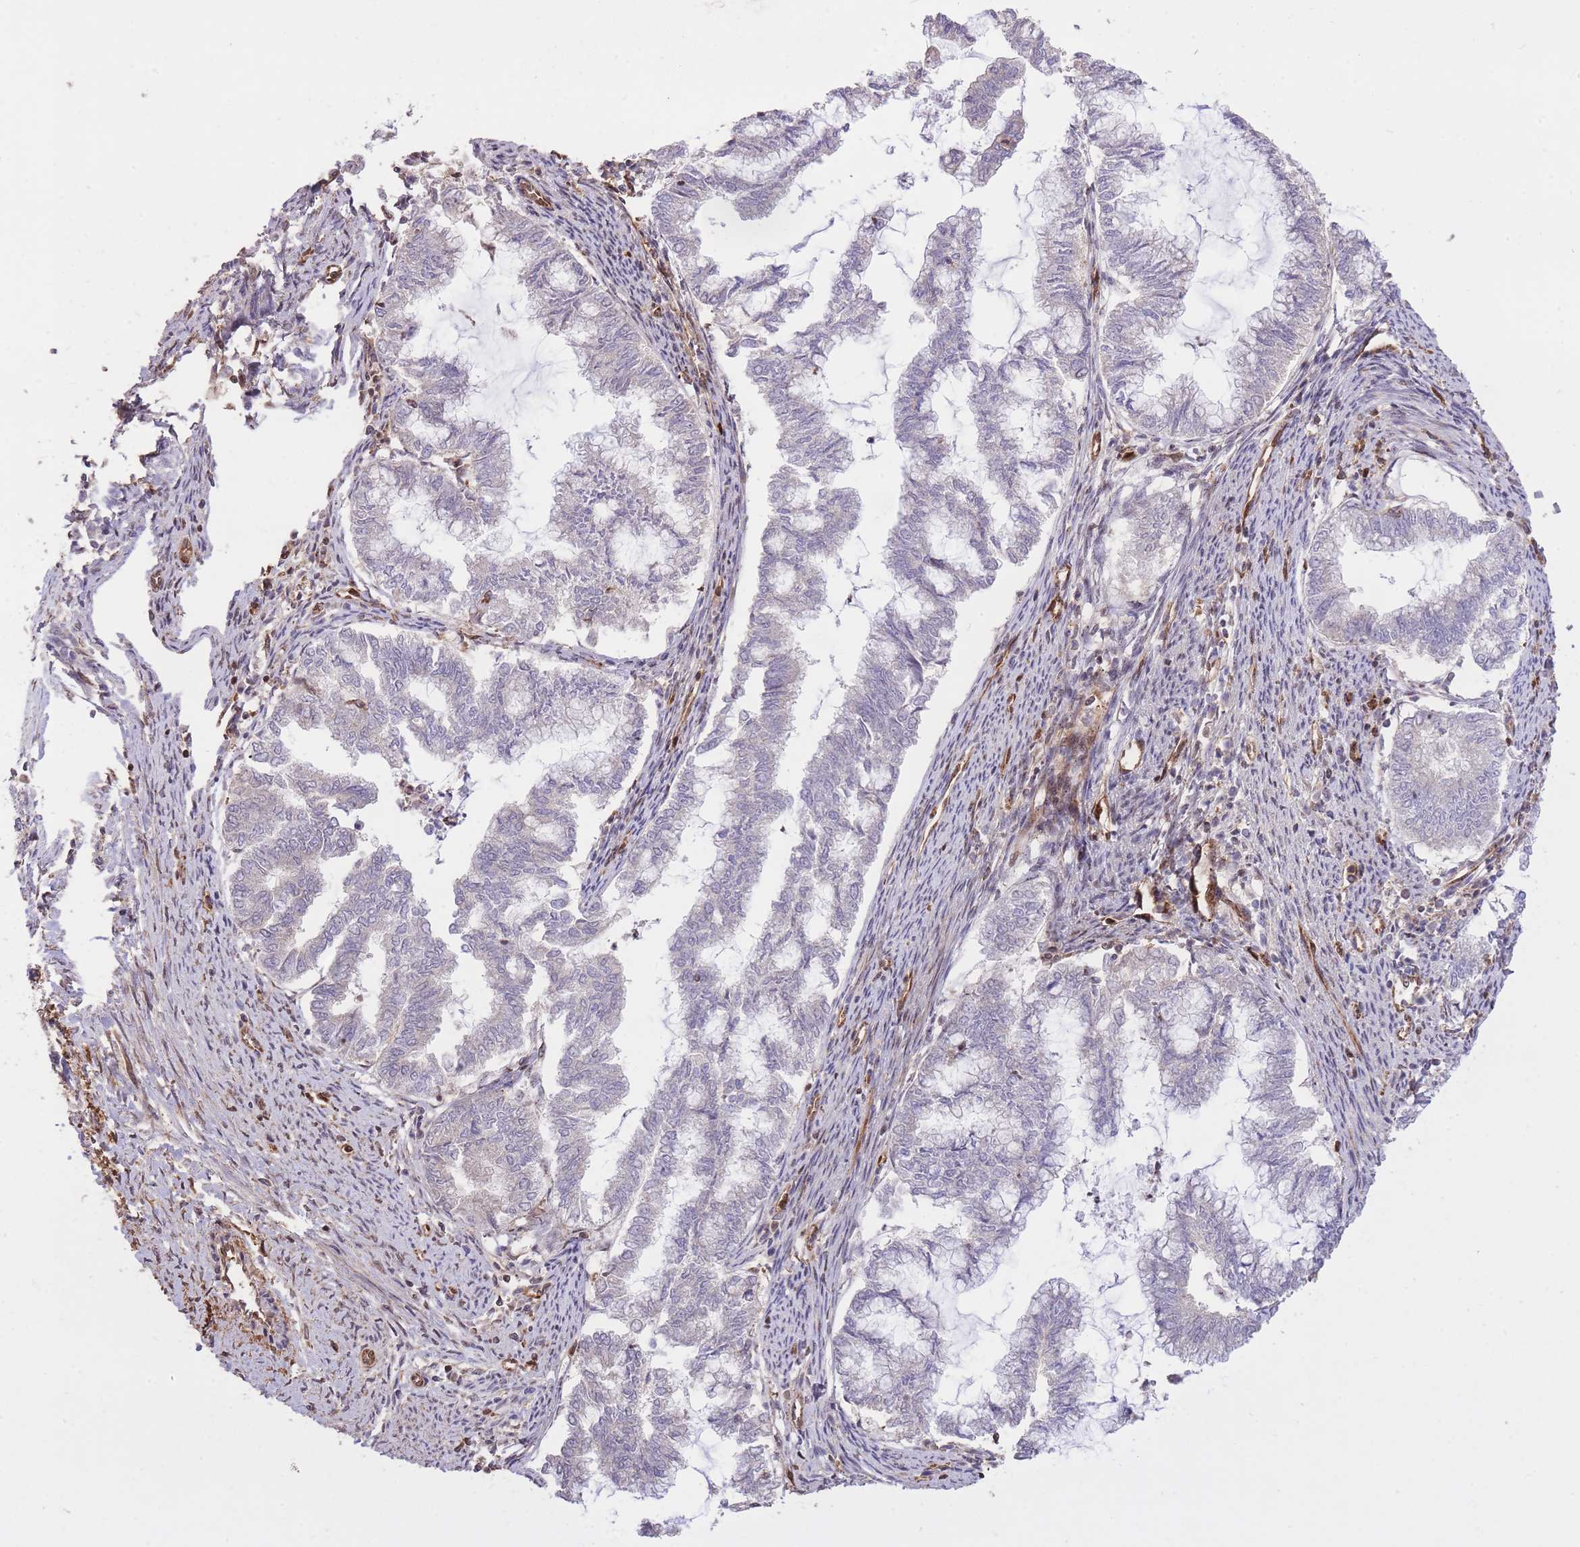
{"staining": {"intensity": "negative", "quantity": "none", "location": "none"}, "tissue": "endometrial cancer", "cell_type": "Tumor cells", "image_type": "cancer", "snomed": [{"axis": "morphology", "description": "Adenocarcinoma, NOS"}, {"axis": "topography", "description": "Endometrium"}], "caption": "Tumor cells are negative for protein expression in human endometrial adenocarcinoma. (Stains: DAB immunohistochemistry (IHC) with hematoxylin counter stain, Microscopy: brightfield microscopy at high magnification).", "gene": "PLD1", "patient": {"sex": "female", "age": 79}}